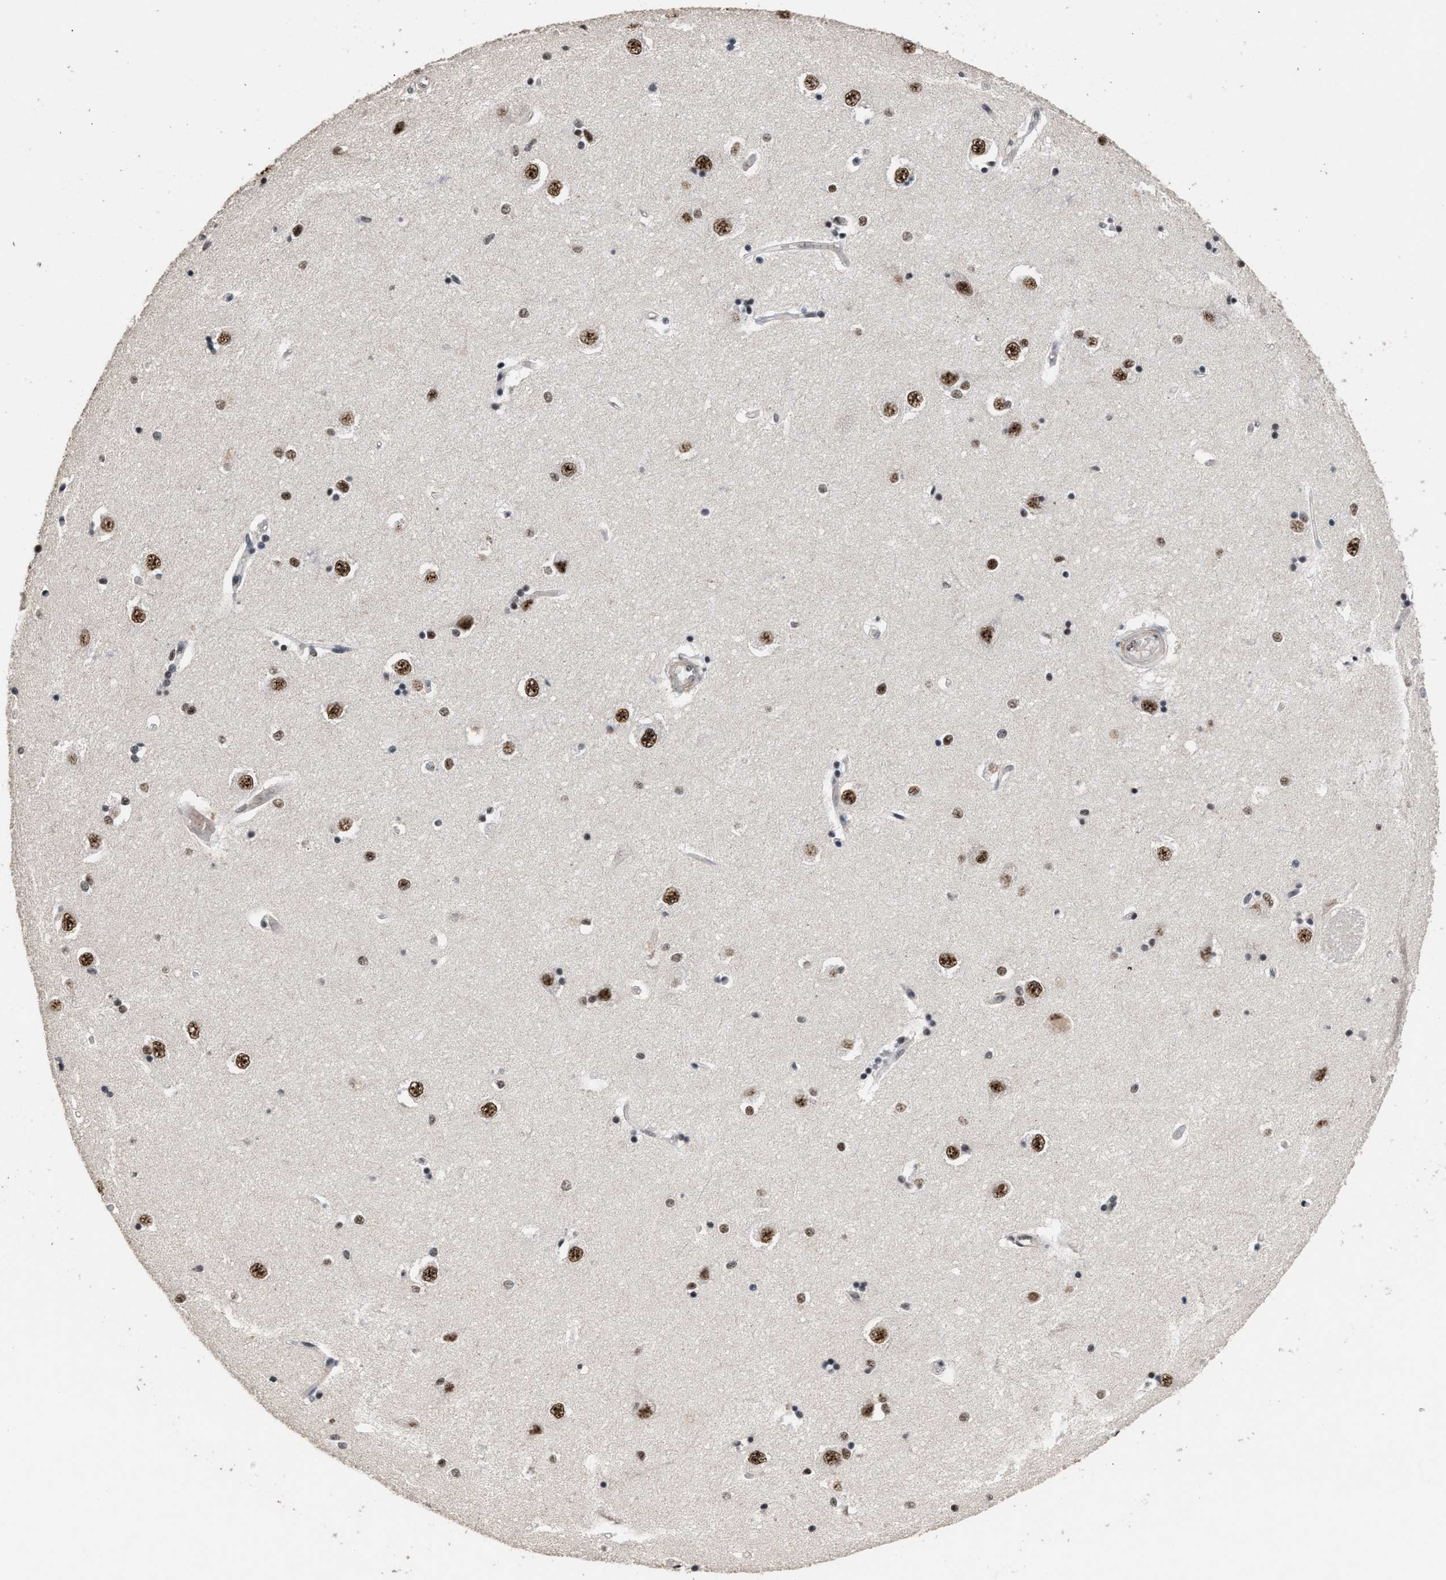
{"staining": {"intensity": "strong", "quantity": "25%-75%", "location": "nuclear"}, "tissue": "hippocampus", "cell_type": "Glial cells", "image_type": "normal", "snomed": [{"axis": "morphology", "description": "Normal tissue, NOS"}, {"axis": "topography", "description": "Hippocampus"}], "caption": "About 25%-75% of glial cells in normal human hippocampus exhibit strong nuclear protein staining as visualized by brown immunohistochemical staining.", "gene": "EIF4A3", "patient": {"sex": "male", "age": 45}}